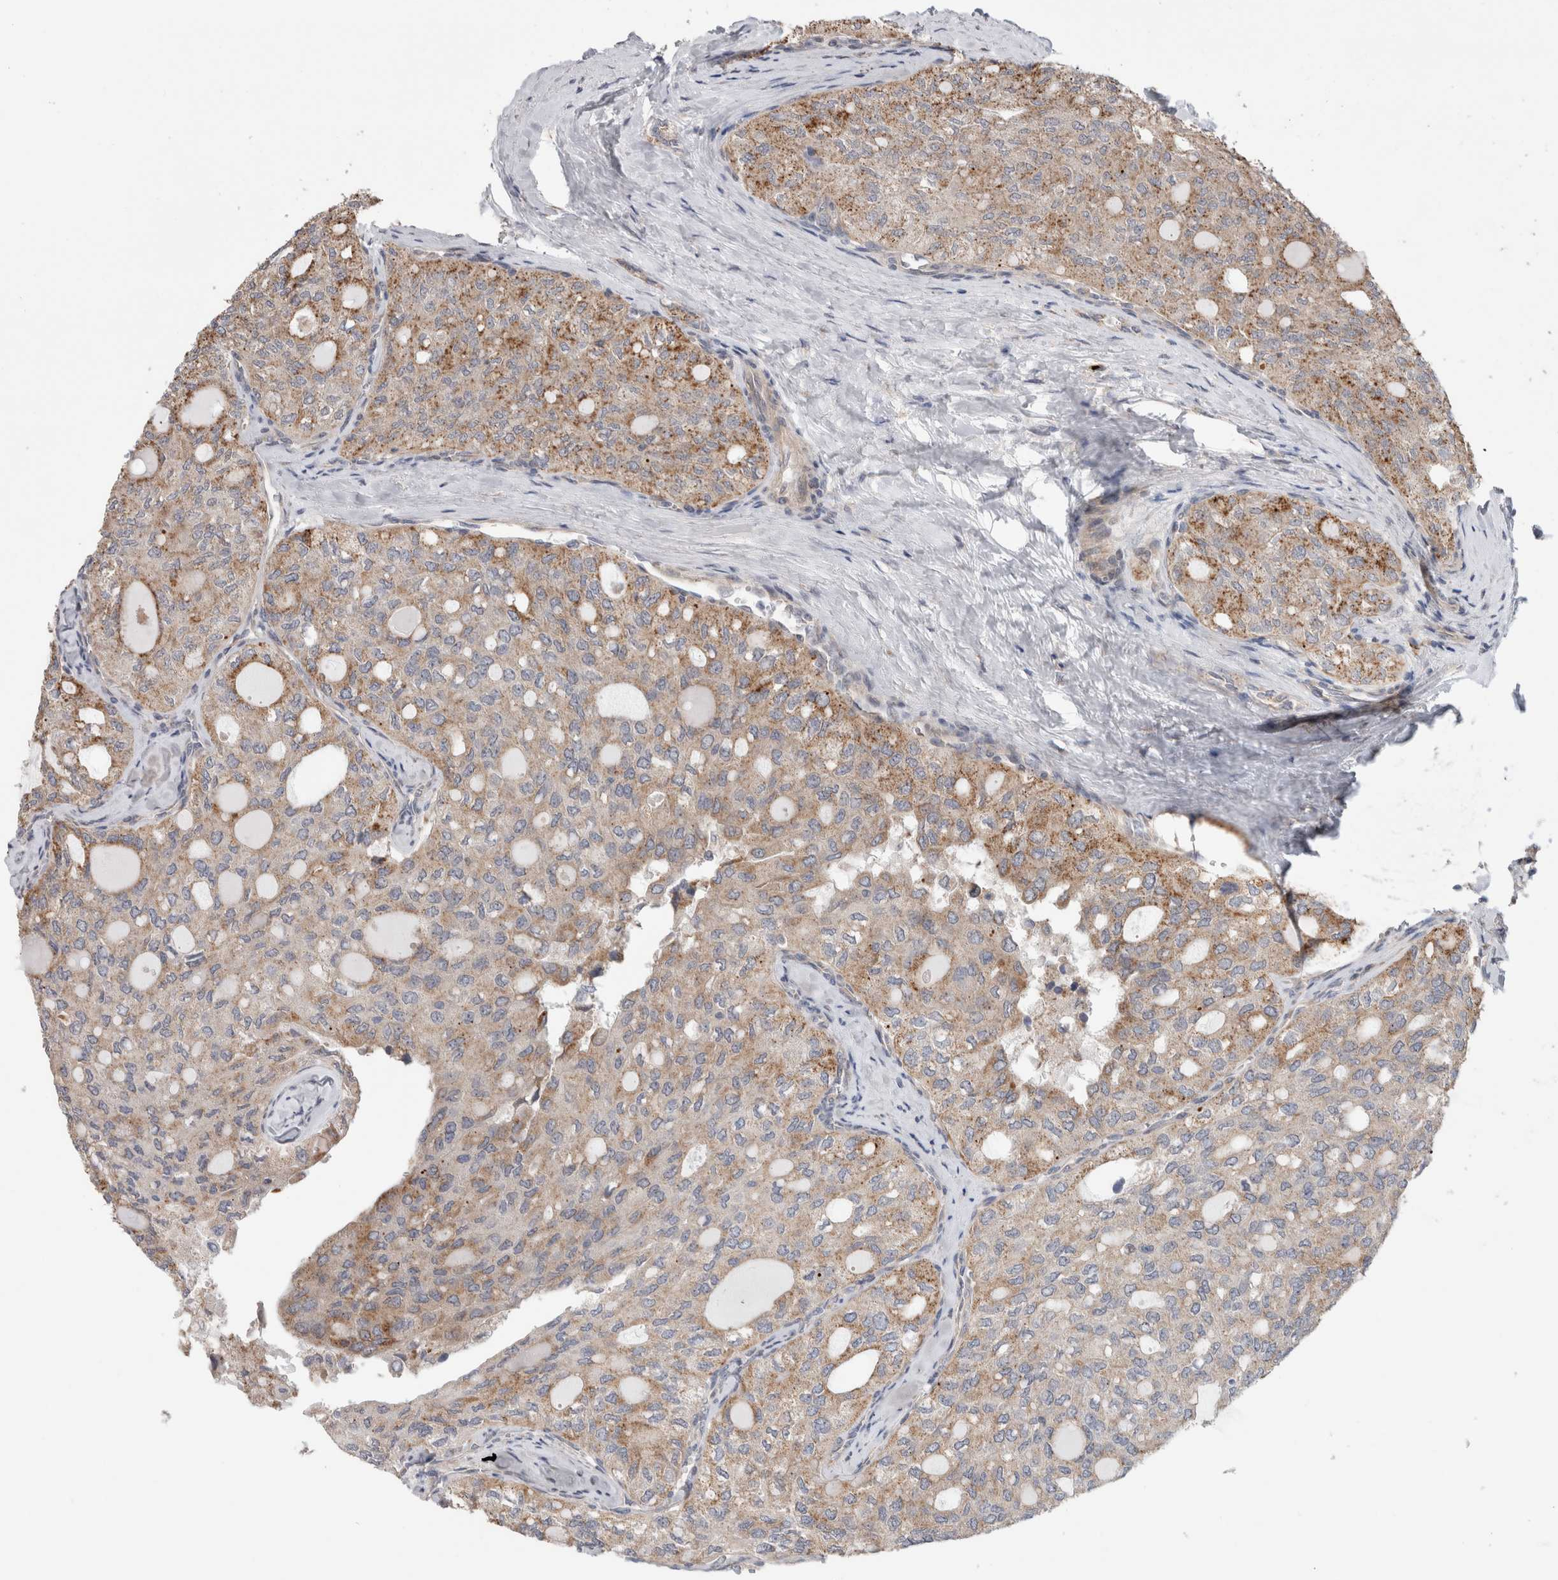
{"staining": {"intensity": "moderate", "quantity": "25%-75%", "location": "cytoplasmic/membranous"}, "tissue": "thyroid cancer", "cell_type": "Tumor cells", "image_type": "cancer", "snomed": [{"axis": "morphology", "description": "Follicular adenoma carcinoma, NOS"}, {"axis": "topography", "description": "Thyroid gland"}], "caption": "Human thyroid follicular adenoma carcinoma stained for a protein (brown) demonstrates moderate cytoplasmic/membranous positive positivity in about 25%-75% of tumor cells.", "gene": "TRIM5", "patient": {"sex": "male", "age": 75}}